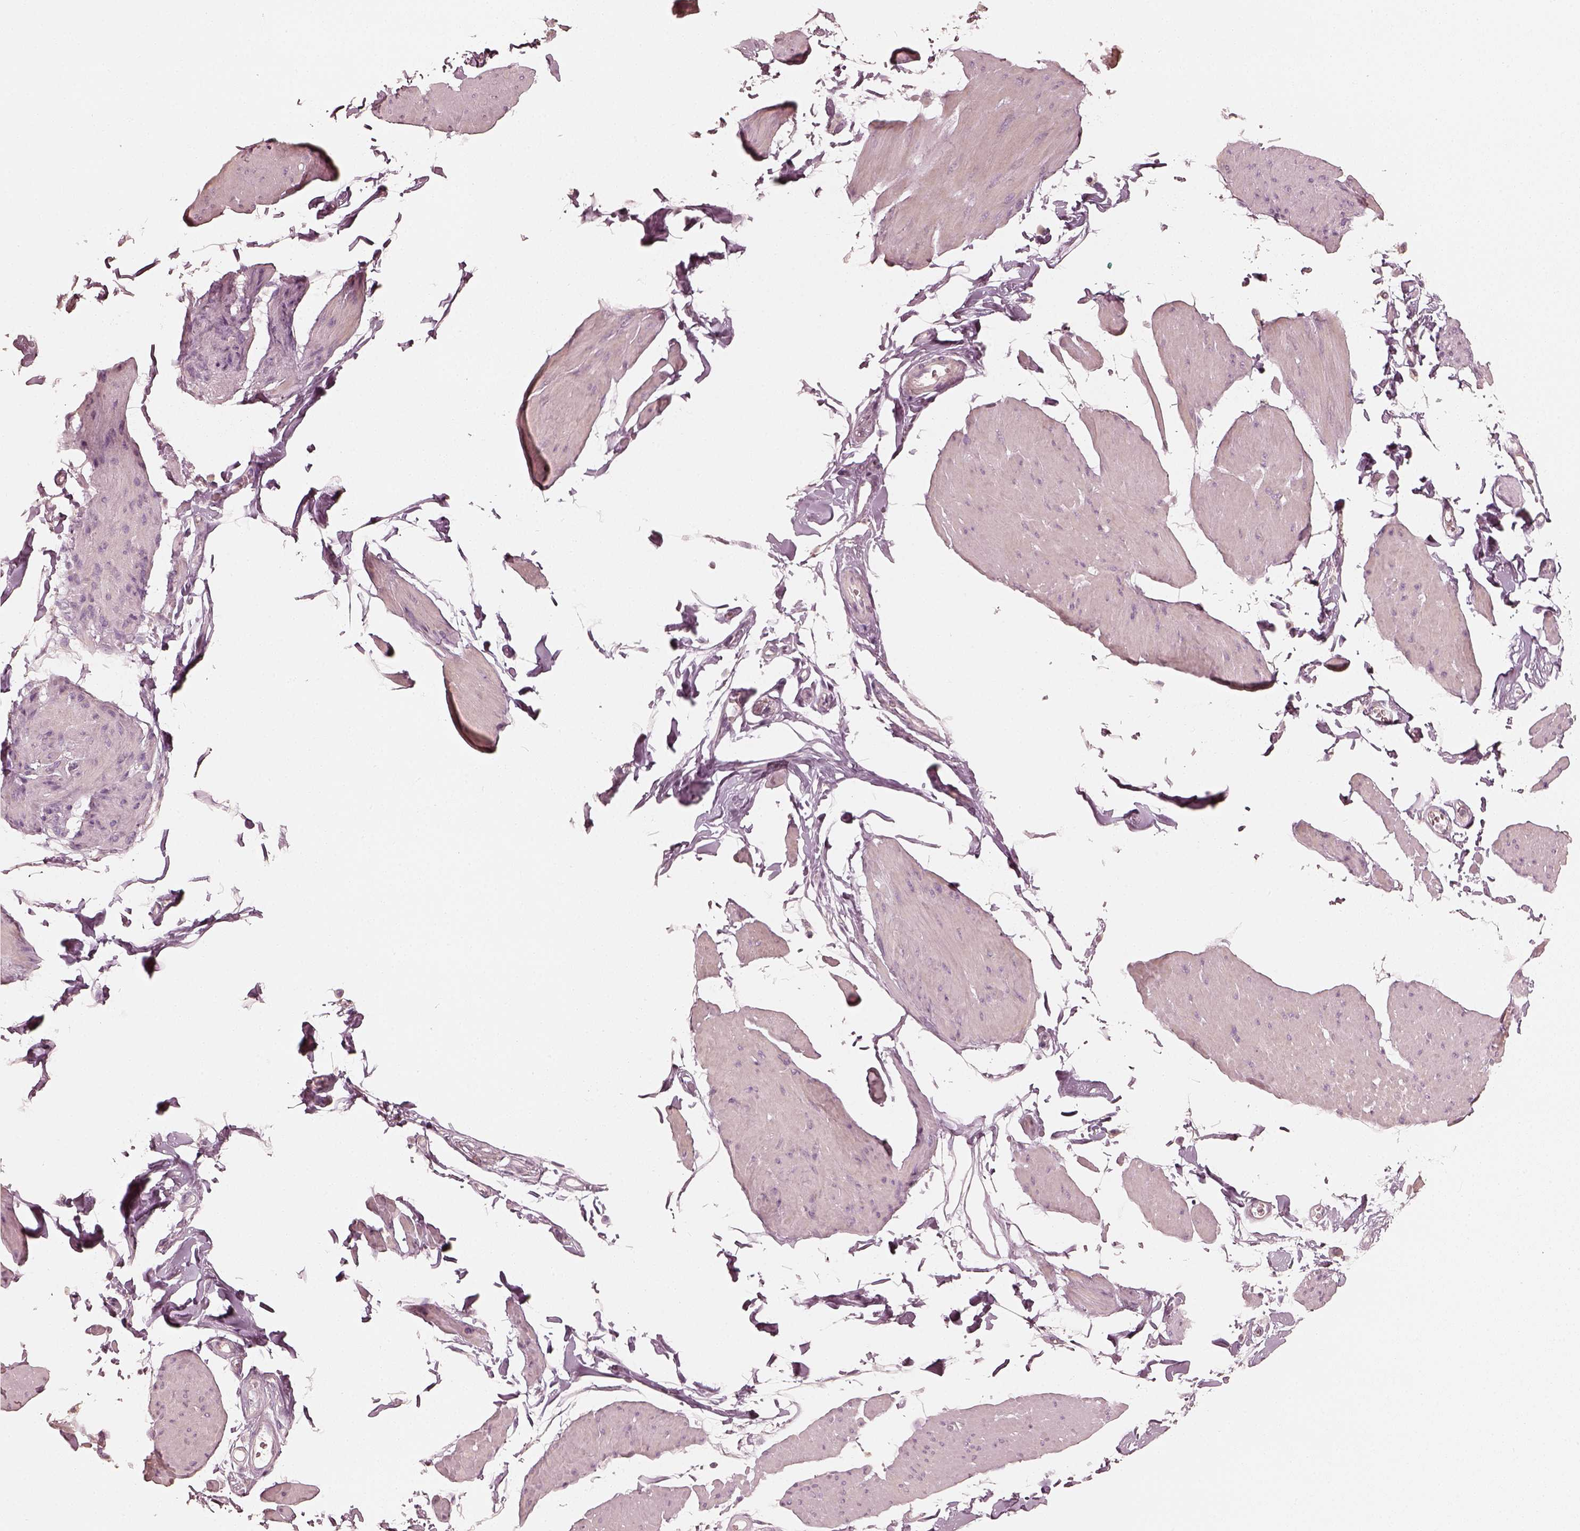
{"staining": {"intensity": "negative", "quantity": "none", "location": "none"}, "tissue": "smooth muscle", "cell_type": "Smooth muscle cells", "image_type": "normal", "snomed": [{"axis": "morphology", "description": "Normal tissue, NOS"}, {"axis": "topography", "description": "Adipose tissue"}, {"axis": "topography", "description": "Smooth muscle"}, {"axis": "topography", "description": "Peripheral nerve tissue"}], "caption": "This is an immunohistochemistry image of normal smooth muscle. There is no positivity in smooth muscle cells.", "gene": "FMNL2", "patient": {"sex": "male", "age": 83}}